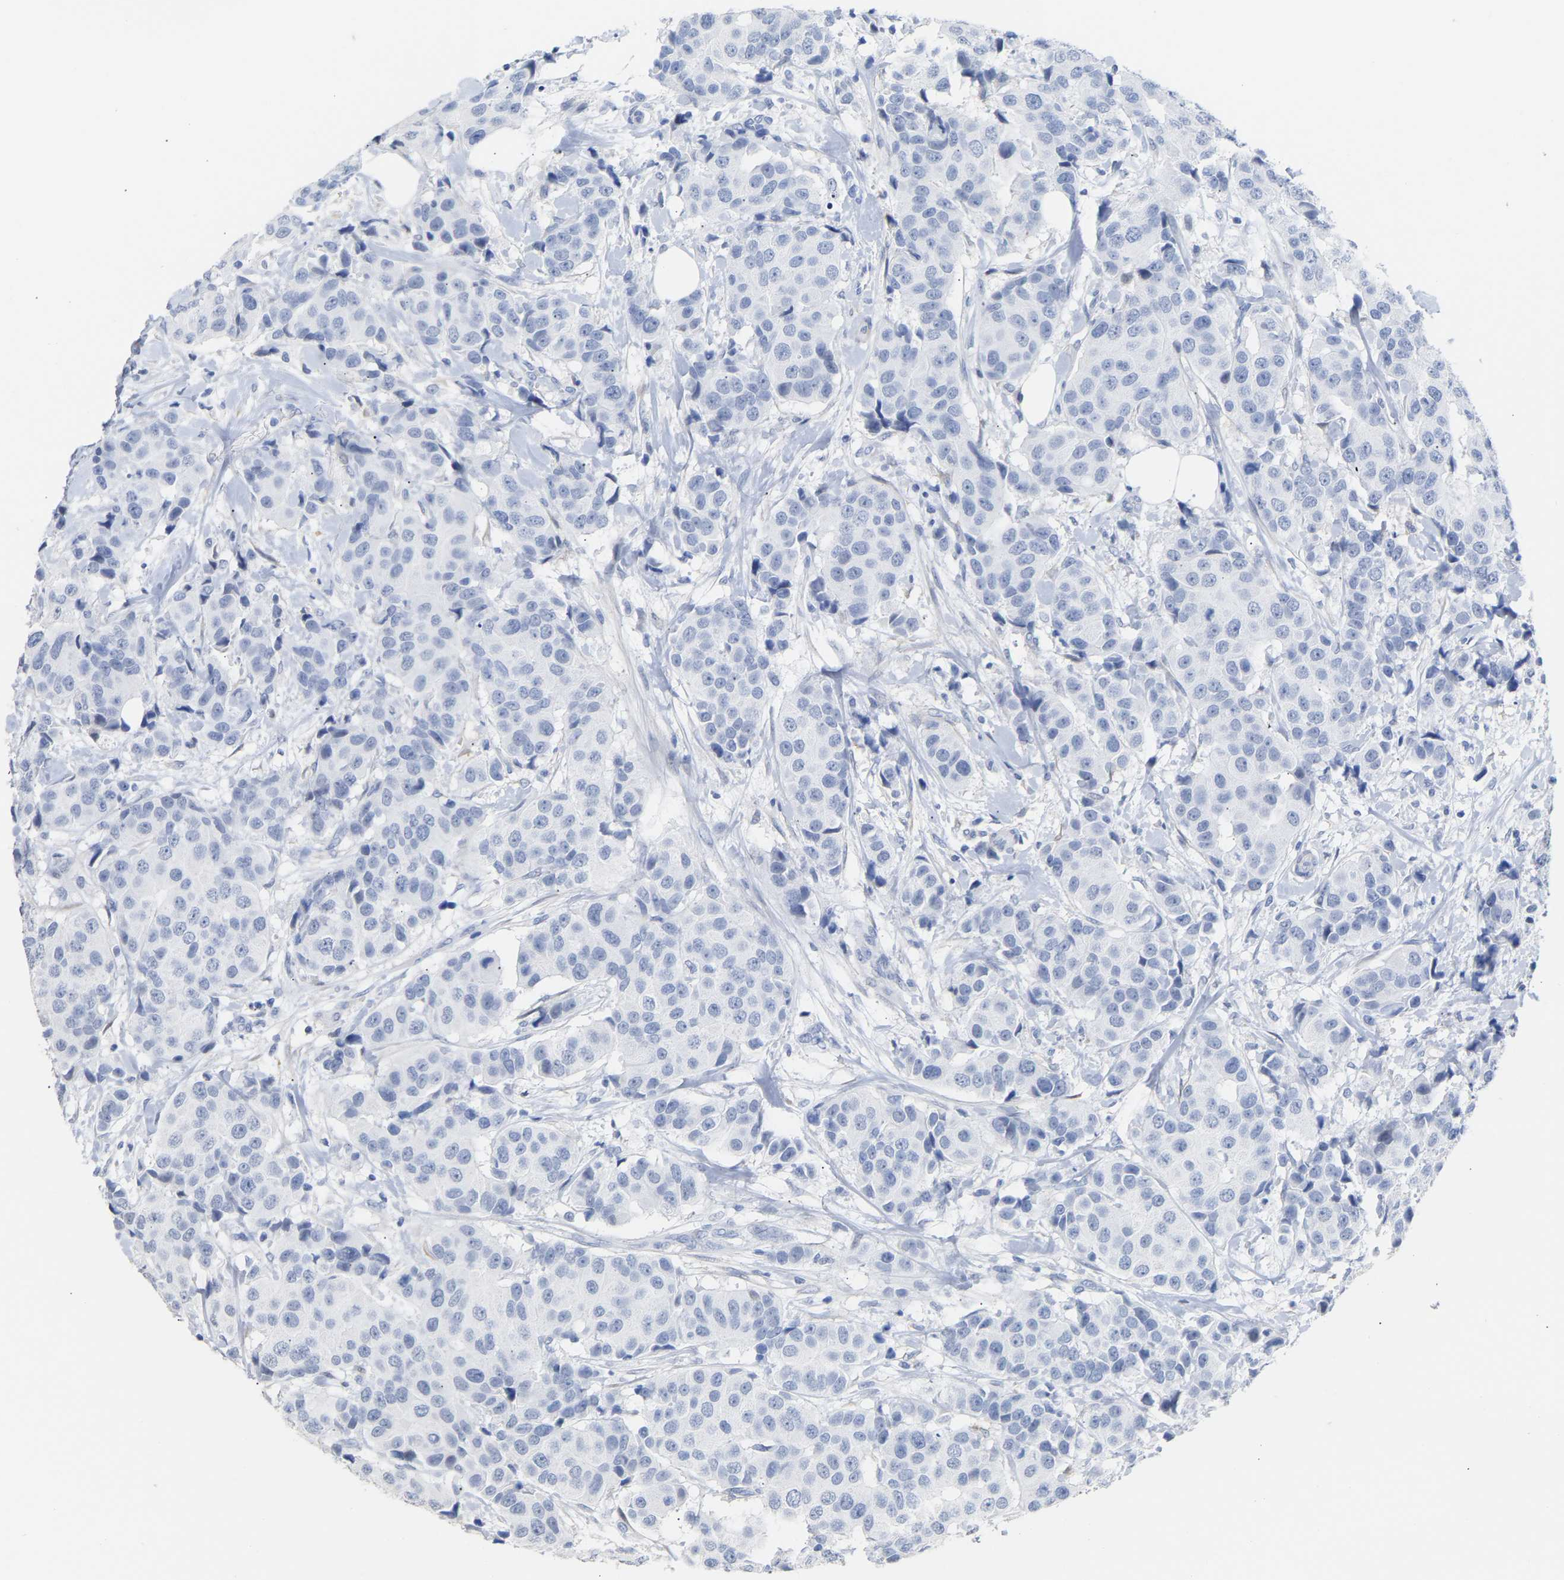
{"staining": {"intensity": "negative", "quantity": "none", "location": "none"}, "tissue": "breast cancer", "cell_type": "Tumor cells", "image_type": "cancer", "snomed": [{"axis": "morphology", "description": "Normal tissue, NOS"}, {"axis": "morphology", "description": "Duct carcinoma"}, {"axis": "topography", "description": "Breast"}], "caption": "Immunohistochemical staining of breast cancer (infiltrating ductal carcinoma) exhibits no significant expression in tumor cells.", "gene": "AMPH", "patient": {"sex": "female", "age": 39}}